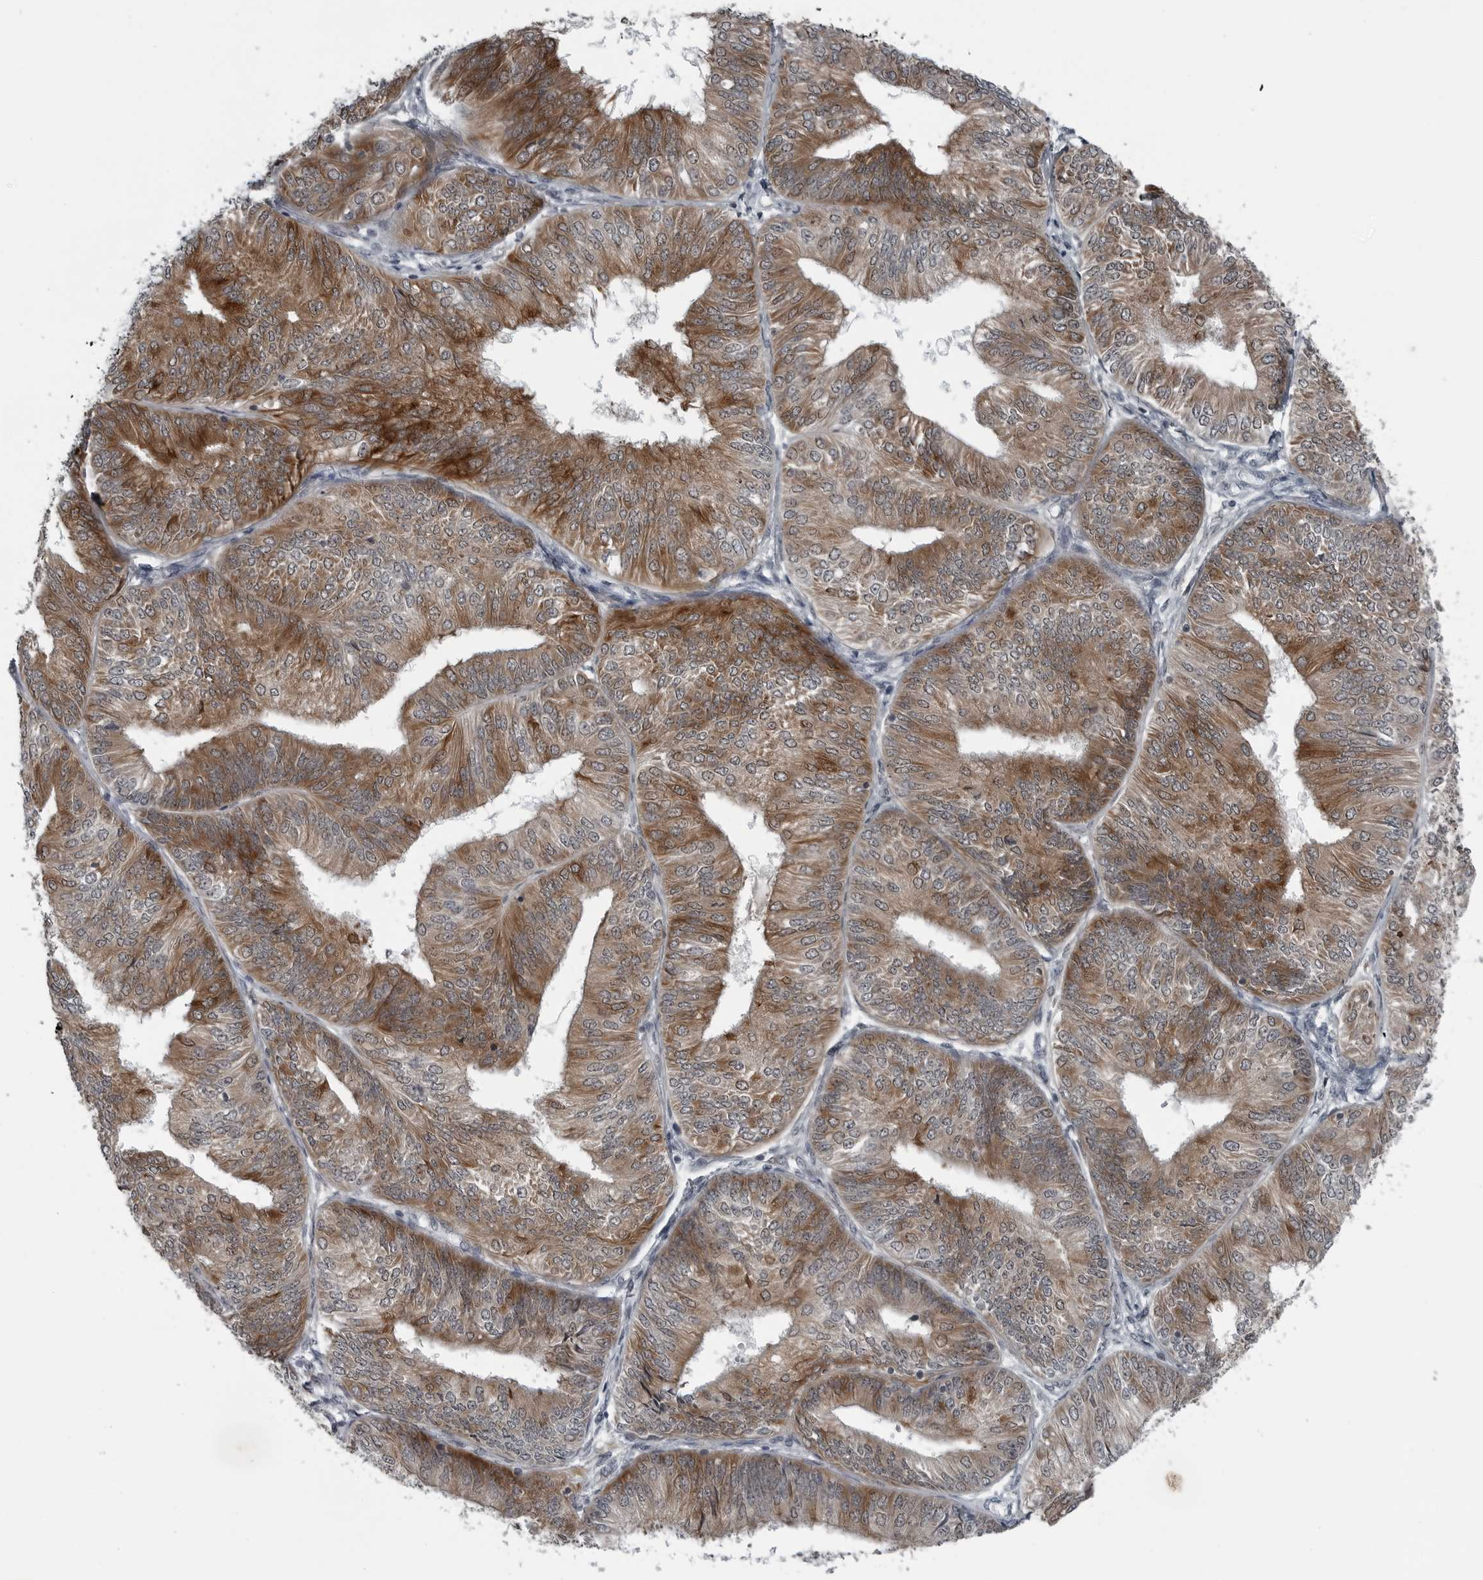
{"staining": {"intensity": "moderate", "quantity": ">75%", "location": "cytoplasmic/membranous"}, "tissue": "endometrial cancer", "cell_type": "Tumor cells", "image_type": "cancer", "snomed": [{"axis": "morphology", "description": "Adenocarcinoma, NOS"}, {"axis": "topography", "description": "Endometrium"}], "caption": "Protein expression analysis of human endometrial cancer reveals moderate cytoplasmic/membranous staining in about >75% of tumor cells.", "gene": "DNAAF11", "patient": {"sex": "female", "age": 58}}